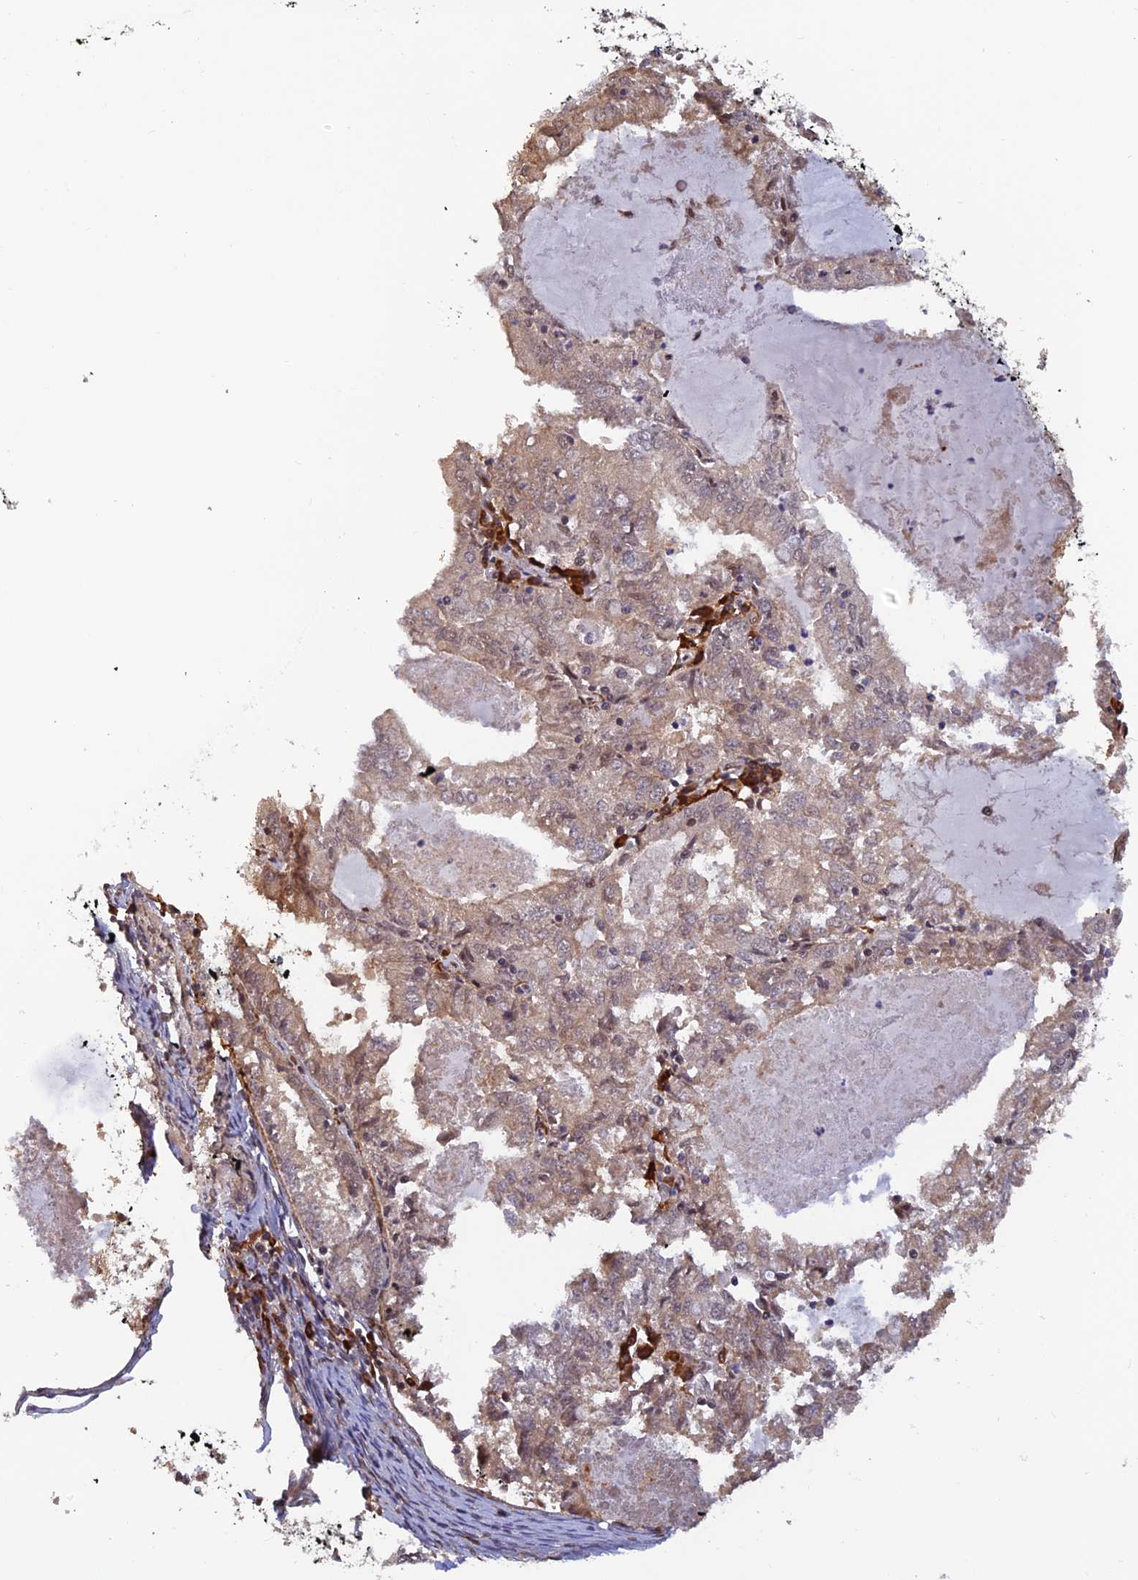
{"staining": {"intensity": "weak", "quantity": ">75%", "location": "cytoplasmic/membranous"}, "tissue": "endometrial cancer", "cell_type": "Tumor cells", "image_type": "cancer", "snomed": [{"axis": "morphology", "description": "Adenocarcinoma, NOS"}, {"axis": "topography", "description": "Endometrium"}], "caption": "Endometrial cancer (adenocarcinoma) stained for a protein demonstrates weak cytoplasmic/membranous positivity in tumor cells.", "gene": "ZNF565", "patient": {"sex": "female", "age": 57}}